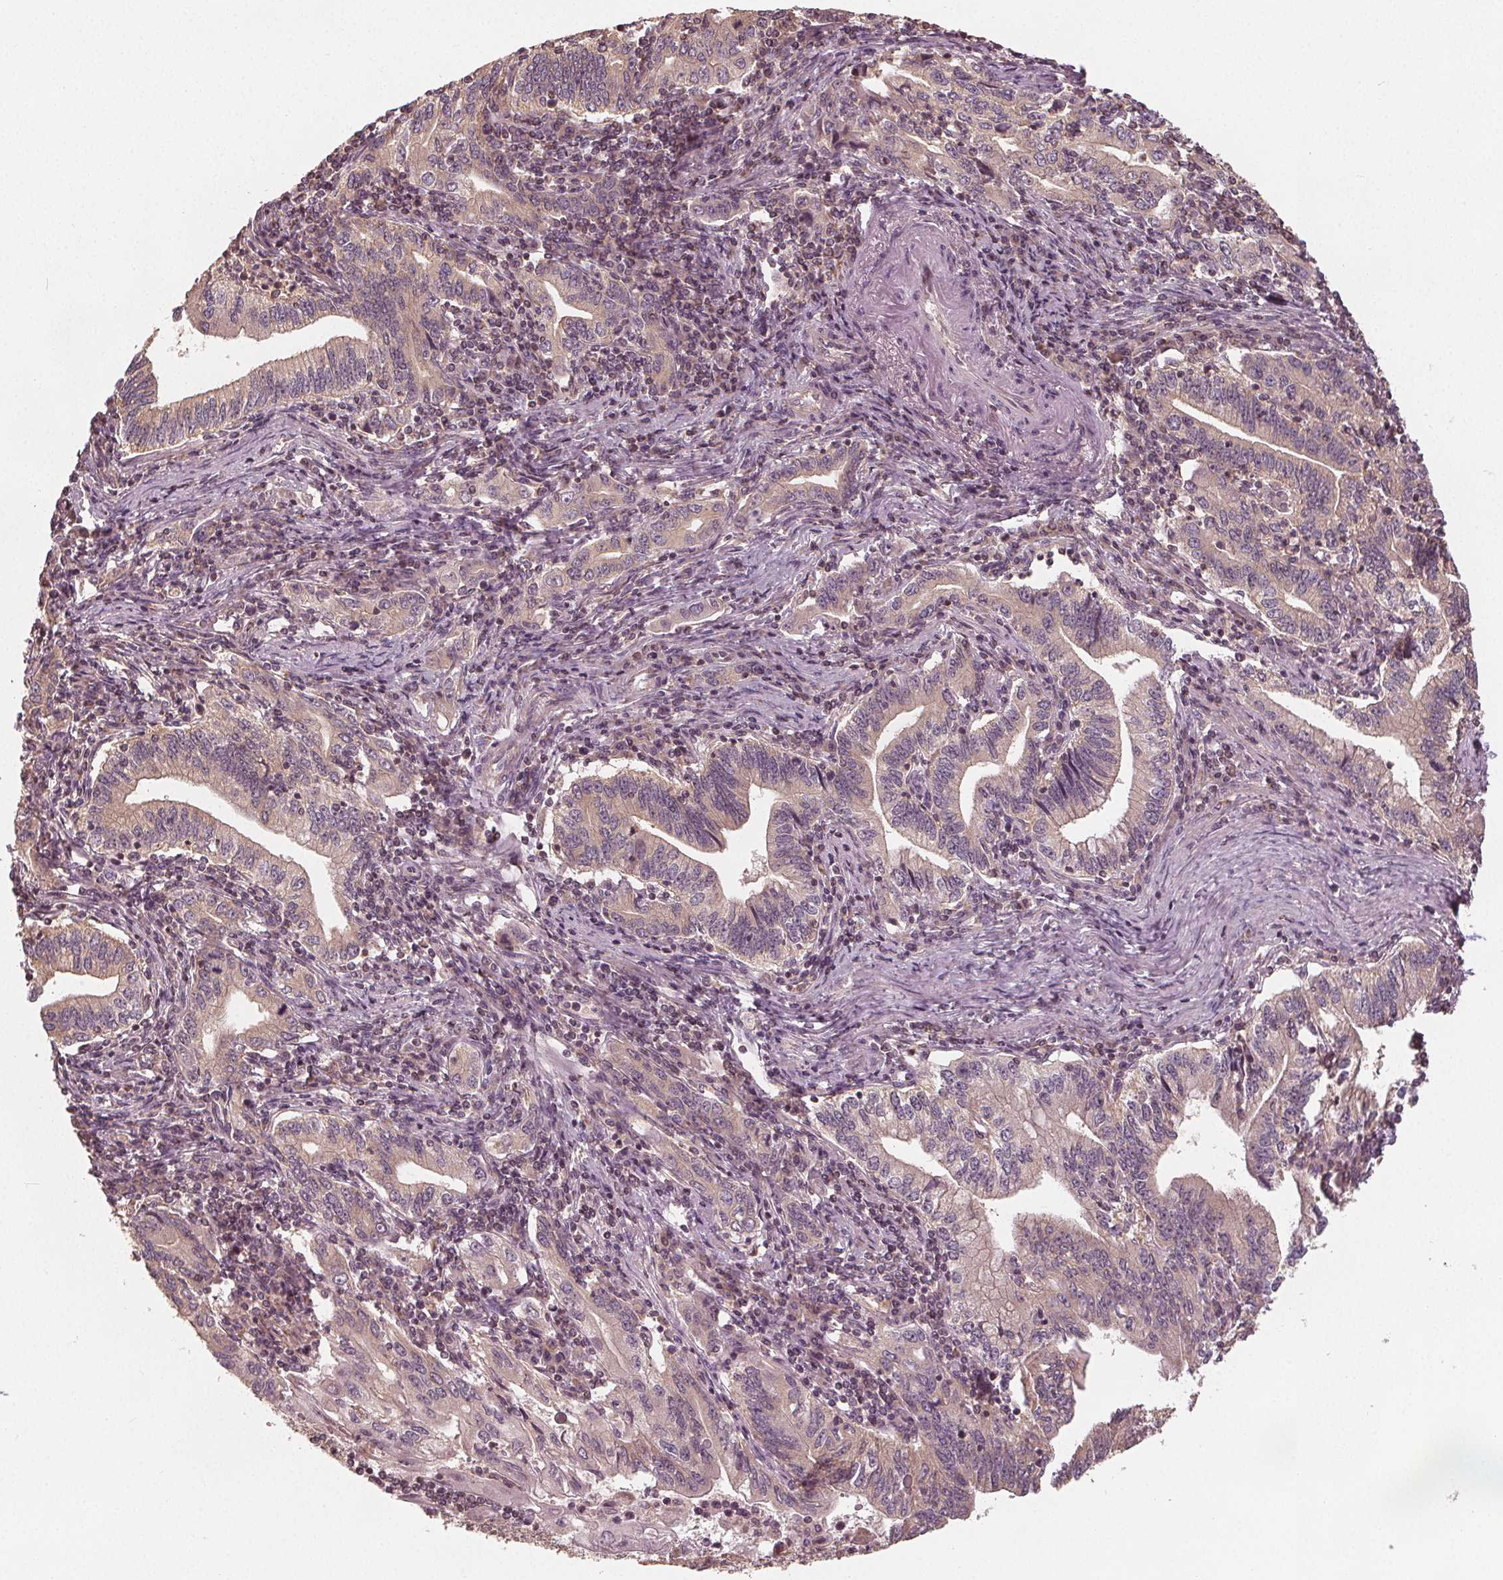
{"staining": {"intensity": "weak", "quantity": ">75%", "location": "cytoplasmic/membranous"}, "tissue": "stomach cancer", "cell_type": "Tumor cells", "image_type": "cancer", "snomed": [{"axis": "morphology", "description": "Adenocarcinoma, NOS"}, {"axis": "topography", "description": "Stomach, lower"}], "caption": "Immunohistochemical staining of adenocarcinoma (stomach) reveals low levels of weak cytoplasmic/membranous expression in approximately >75% of tumor cells.", "gene": "GNB2", "patient": {"sex": "female", "age": 72}}